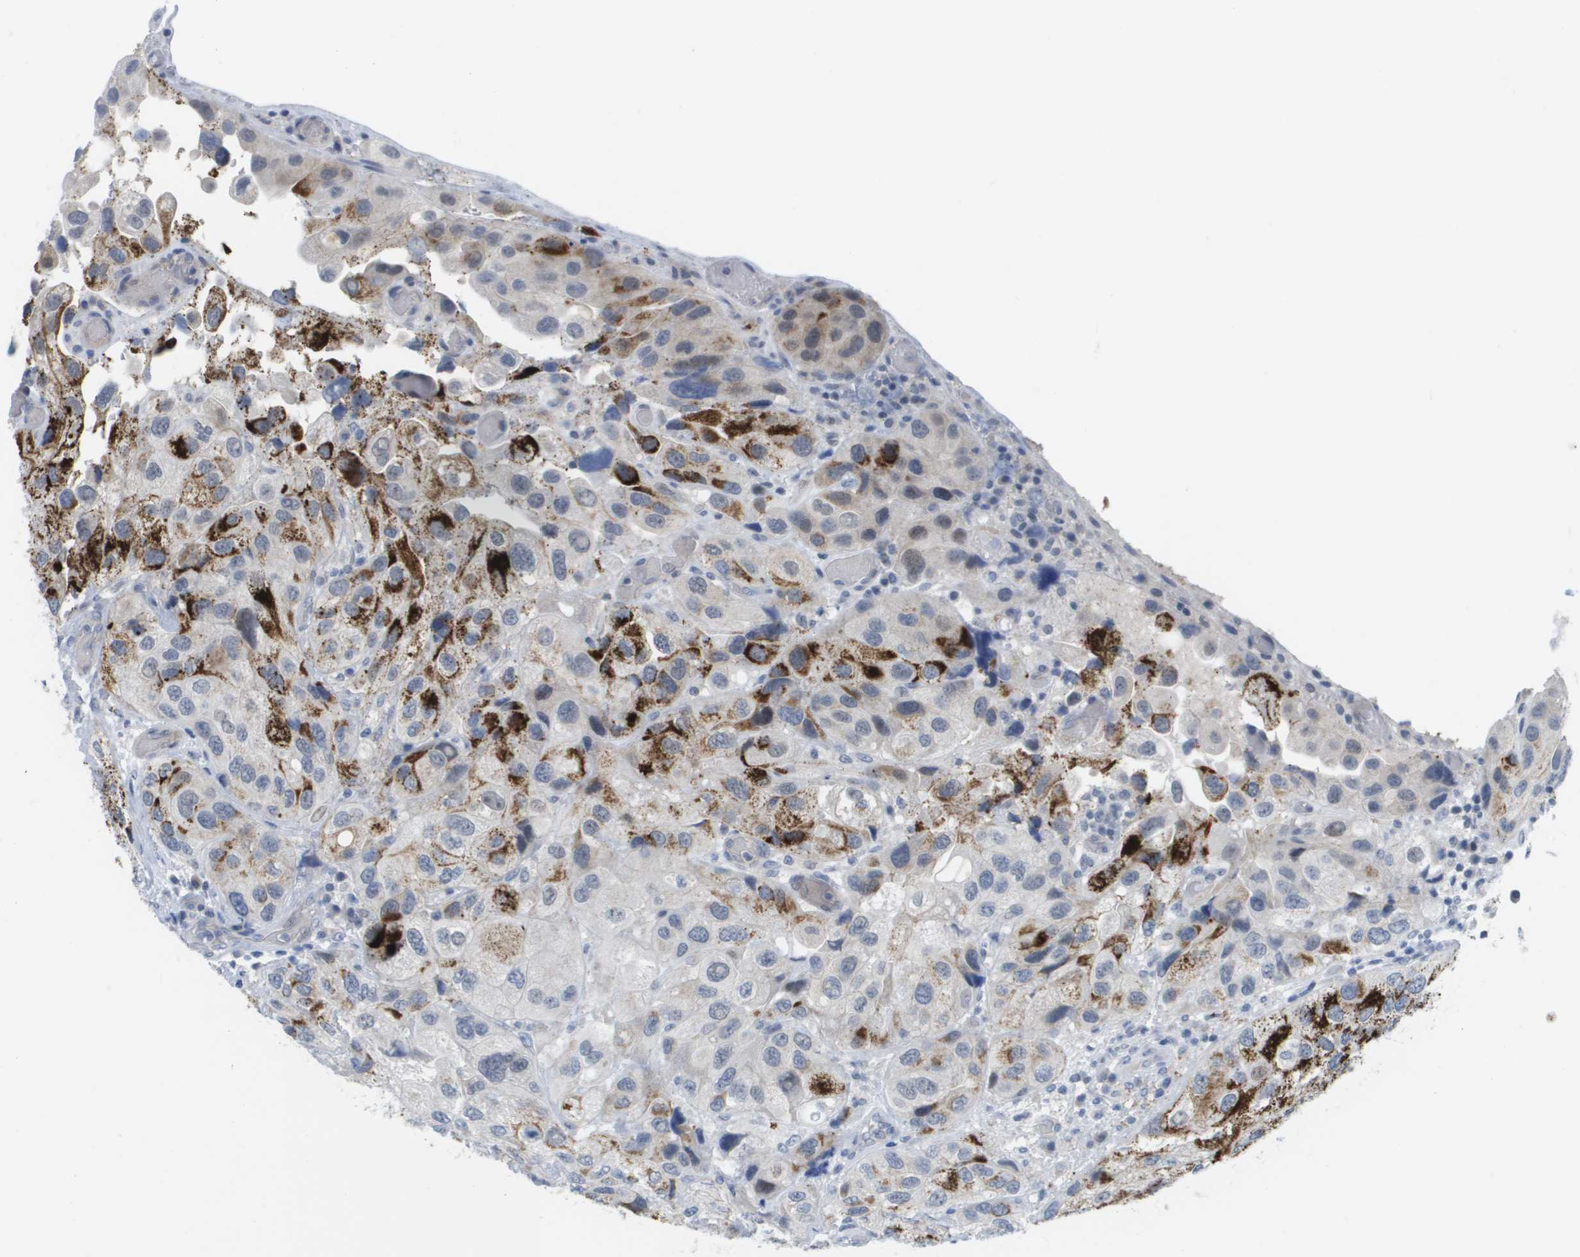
{"staining": {"intensity": "strong", "quantity": "25%-75%", "location": "cytoplasmic/membranous"}, "tissue": "urothelial cancer", "cell_type": "Tumor cells", "image_type": "cancer", "snomed": [{"axis": "morphology", "description": "Urothelial carcinoma, High grade"}, {"axis": "topography", "description": "Urinary bladder"}], "caption": "Immunohistochemical staining of high-grade urothelial carcinoma displays high levels of strong cytoplasmic/membranous staining in approximately 25%-75% of tumor cells. Immunohistochemistry stains the protein of interest in brown and the nuclei are stained blue.", "gene": "PDE4A", "patient": {"sex": "female", "age": 64}}